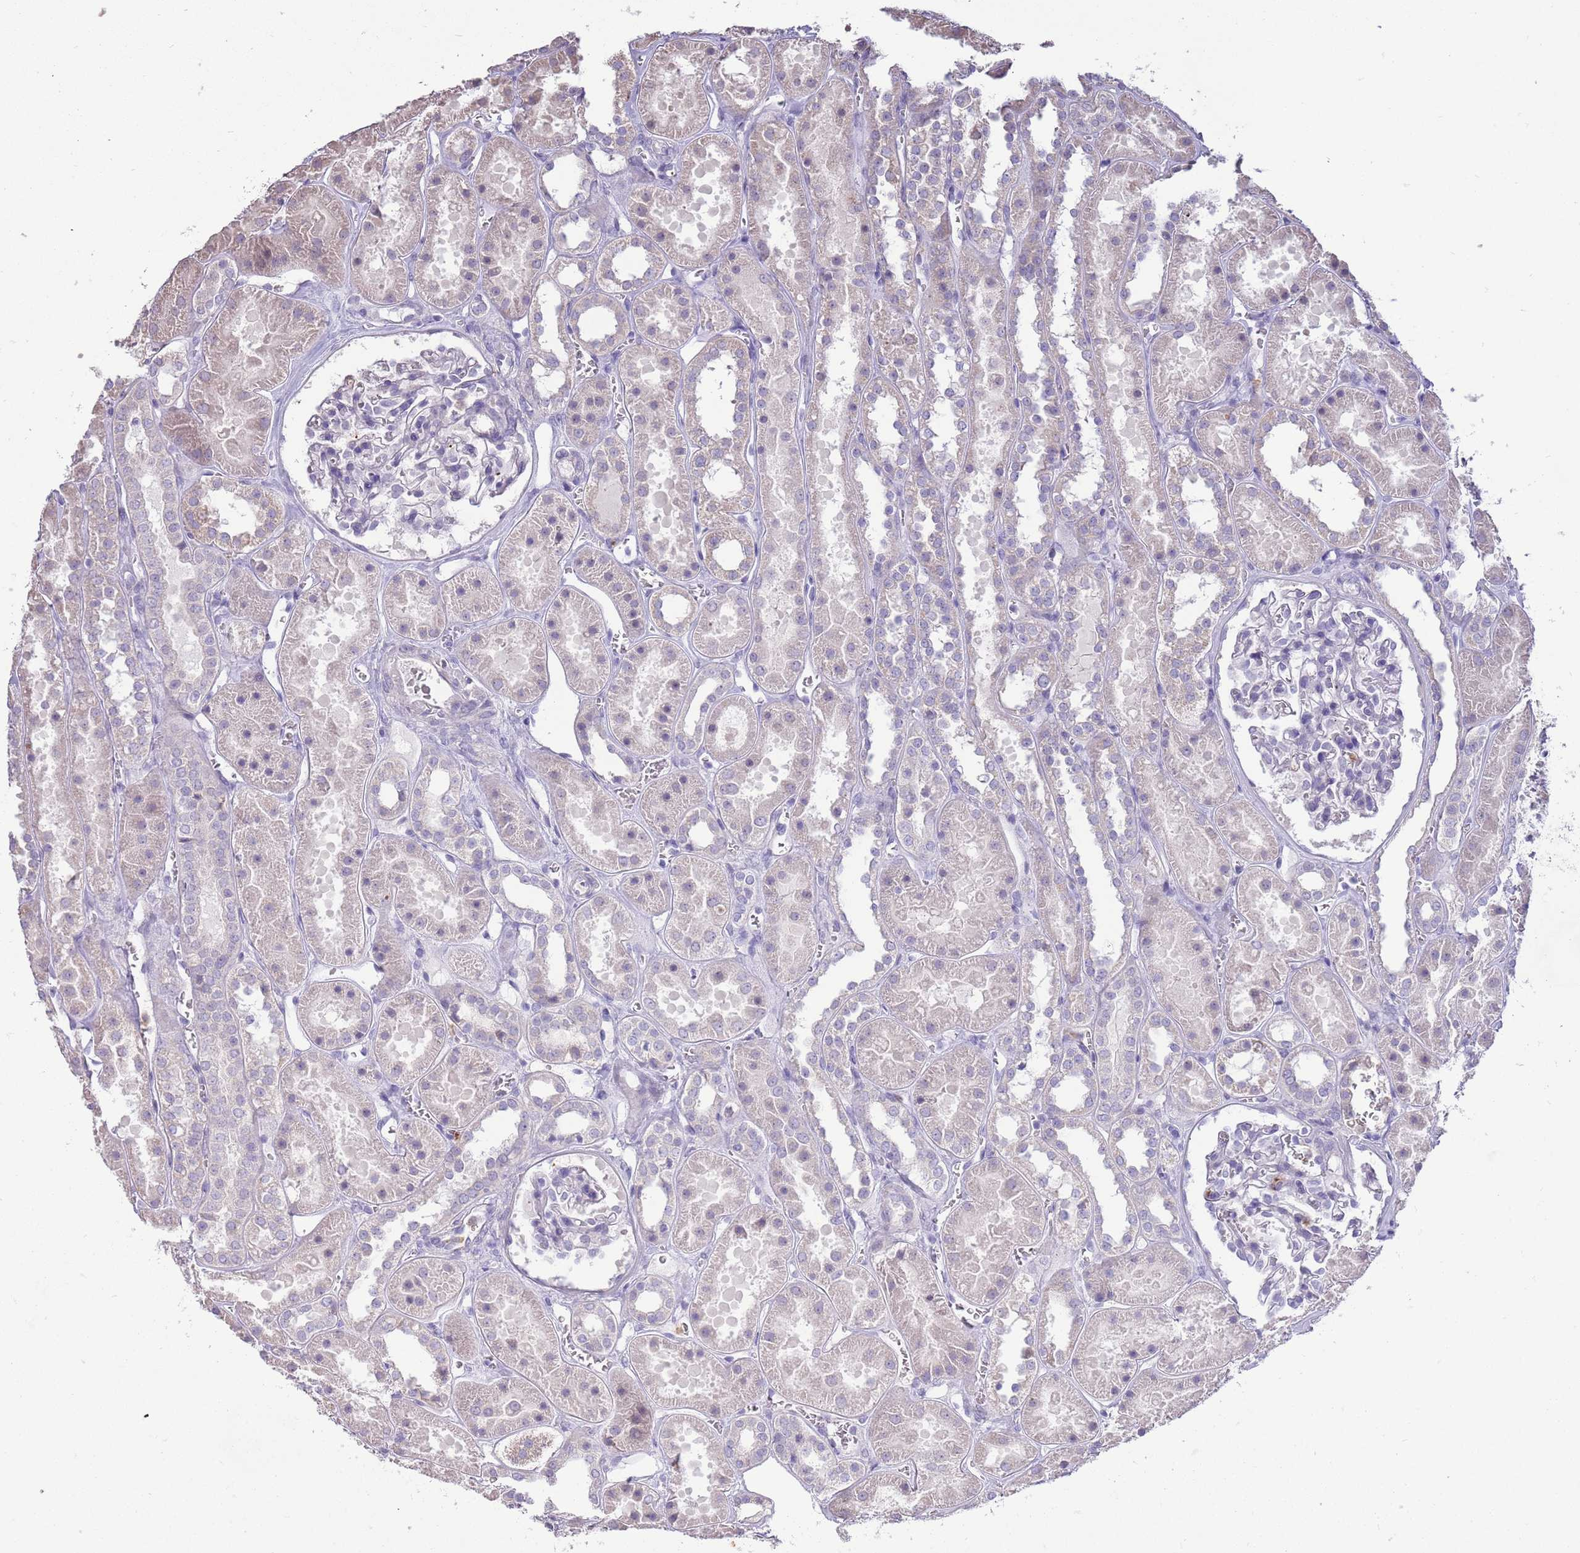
{"staining": {"intensity": "negative", "quantity": "none", "location": "none"}, "tissue": "kidney", "cell_type": "Cells in glomeruli", "image_type": "normal", "snomed": [{"axis": "morphology", "description": "Normal tissue, NOS"}, {"axis": "topography", "description": "Kidney"}], "caption": "Normal kidney was stained to show a protein in brown. There is no significant expression in cells in glomeruli. (Brightfield microscopy of DAB (3,3'-diaminobenzidine) immunohistochemistry at high magnification).", "gene": "P2RY13", "patient": {"sex": "female", "age": 41}}